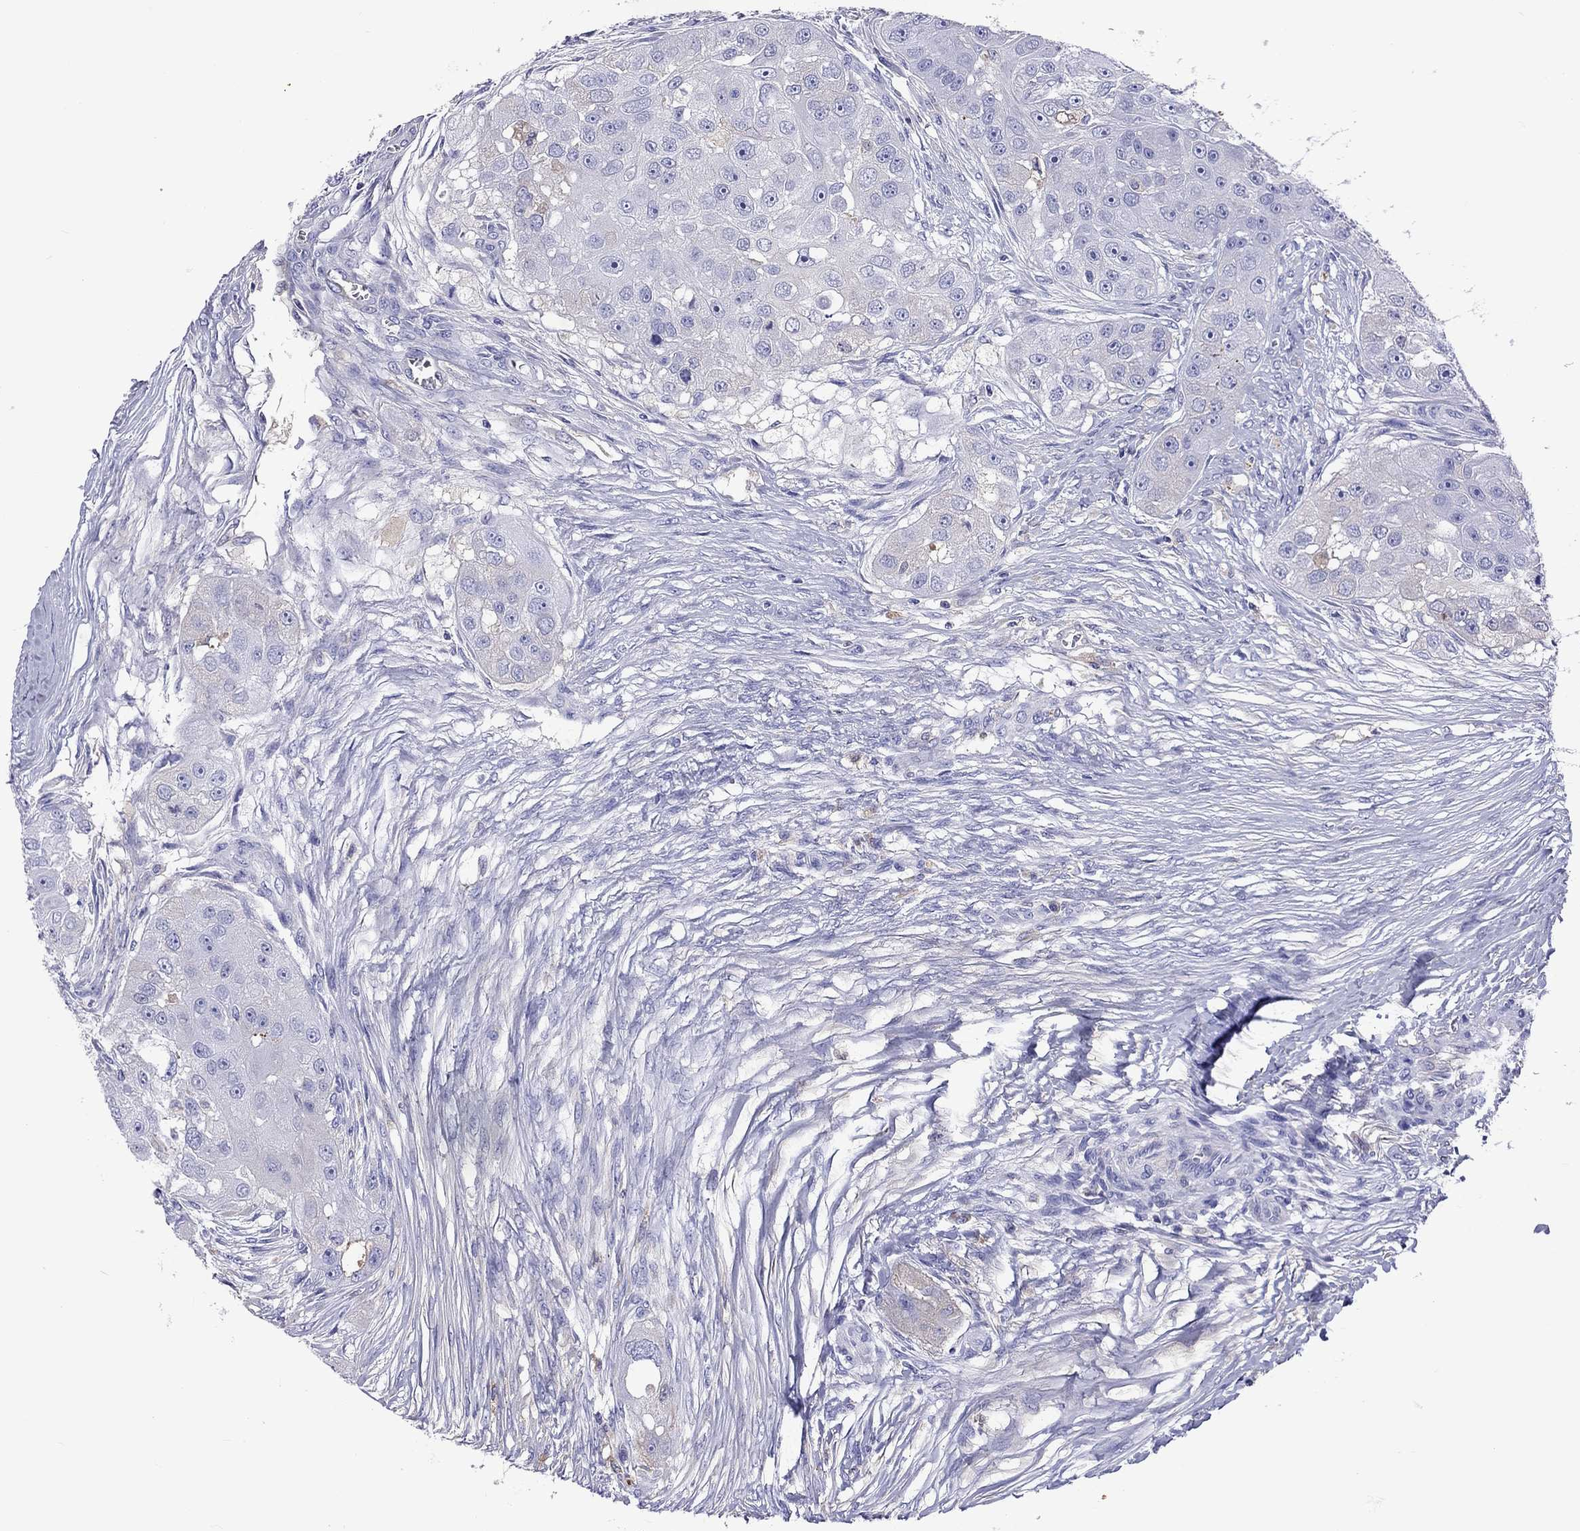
{"staining": {"intensity": "negative", "quantity": "none", "location": "none"}, "tissue": "head and neck cancer", "cell_type": "Tumor cells", "image_type": "cancer", "snomed": [{"axis": "morphology", "description": "Normal tissue, NOS"}, {"axis": "morphology", "description": "Squamous cell carcinoma, NOS"}, {"axis": "topography", "description": "Skeletal muscle"}, {"axis": "topography", "description": "Head-Neck"}], "caption": "Tumor cells are negative for protein expression in human head and neck squamous cell carcinoma. (Brightfield microscopy of DAB (3,3'-diaminobenzidine) IHC at high magnification).", "gene": "SERPINA3", "patient": {"sex": "male", "age": 51}}